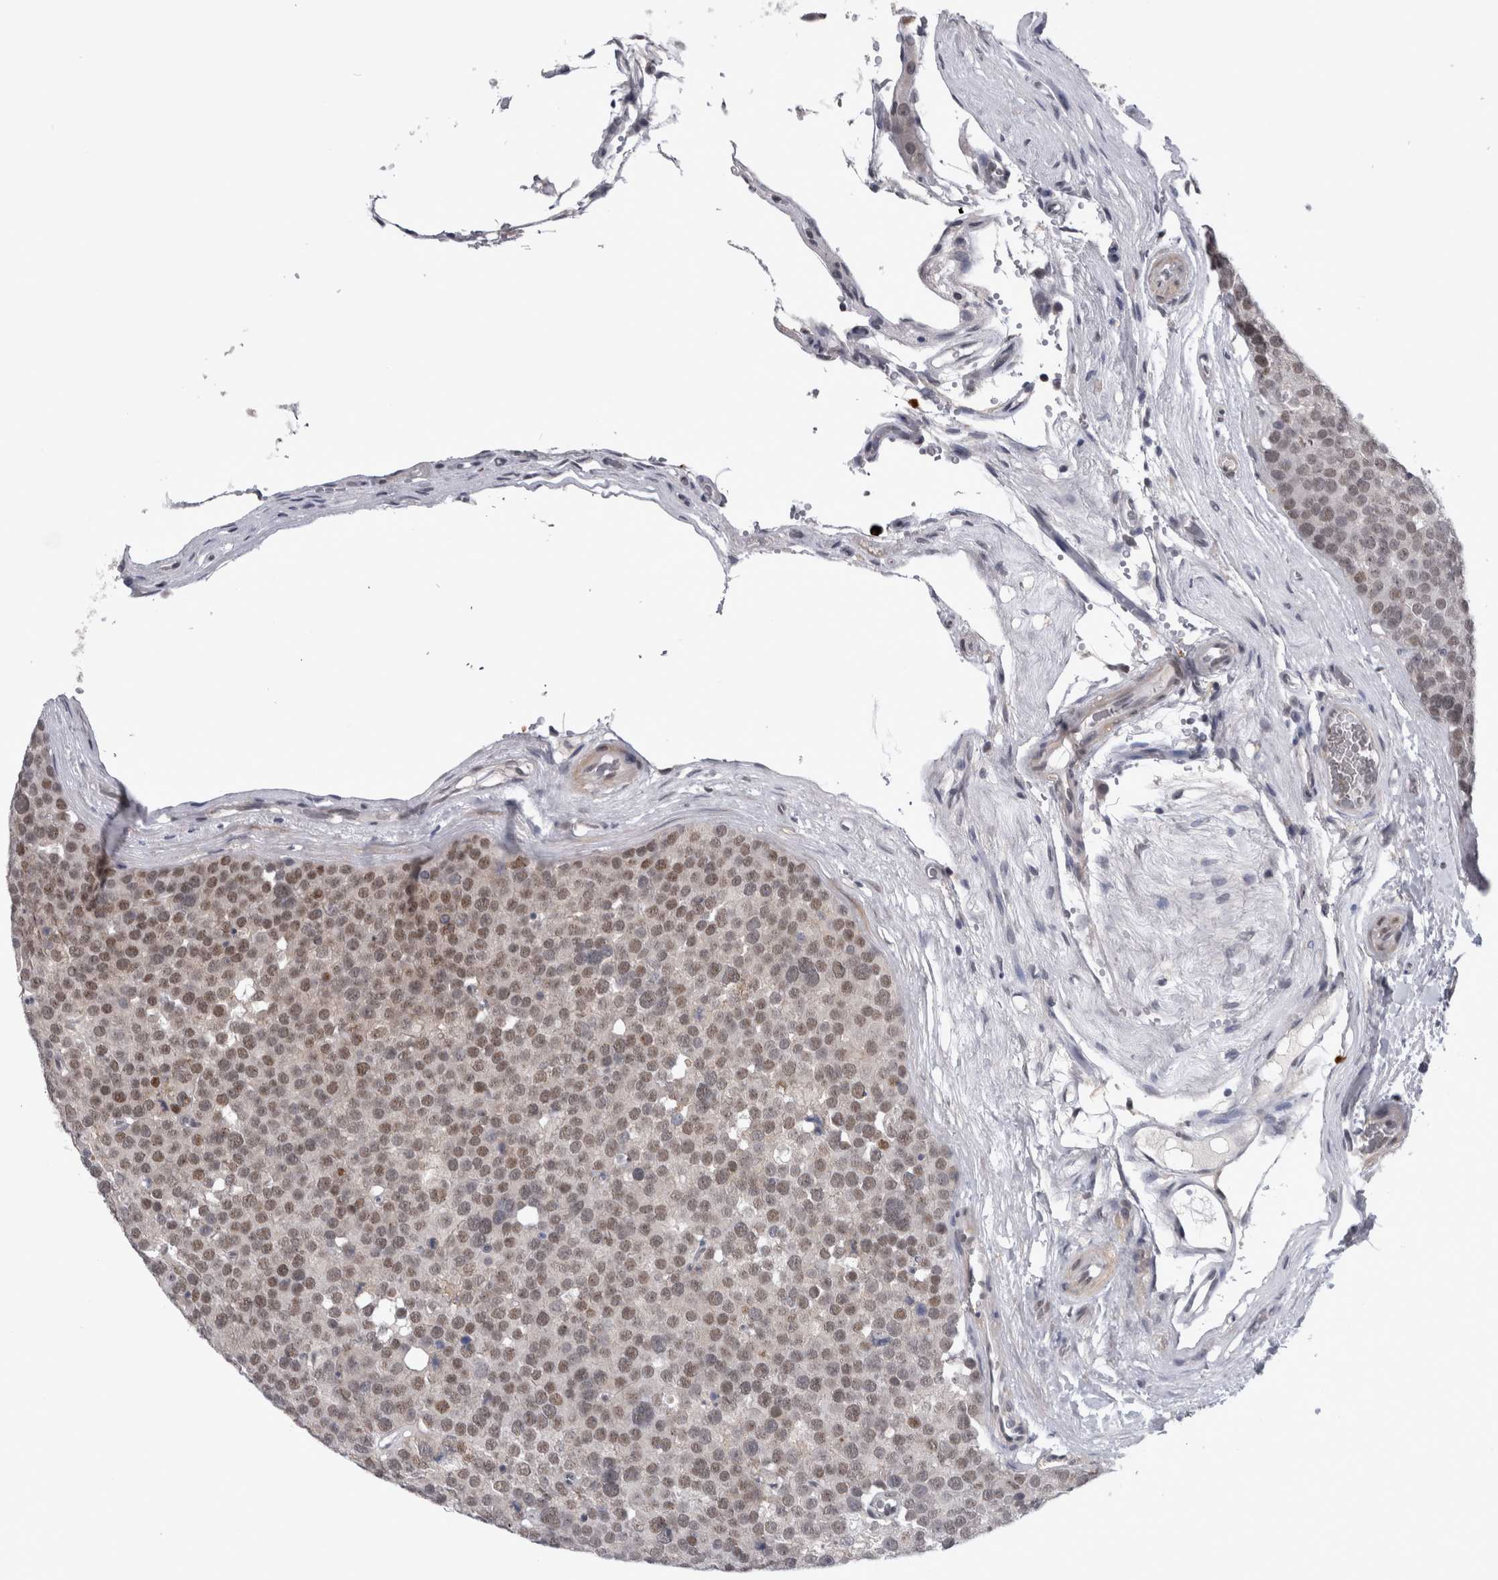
{"staining": {"intensity": "moderate", "quantity": ">75%", "location": "nuclear"}, "tissue": "testis cancer", "cell_type": "Tumor cells", "image_type": "cancer", "snomed": [{"axis": "morphology", "description": "Seminoma, NOS"}, {"axis": "topography", "description": "Testis"}], "caption": "High-magnification brightfield microscopy of testis seminoma stained with DAB (3,3'-diaminobenzidine) (brown) and counterstained with hematoxylin (blue). tumor cells exhibit moderate nuclear positivity is present in approximately>75% of cells.", "gene": "PEBP4", "patient": {"sex": "male", "age": 71}}